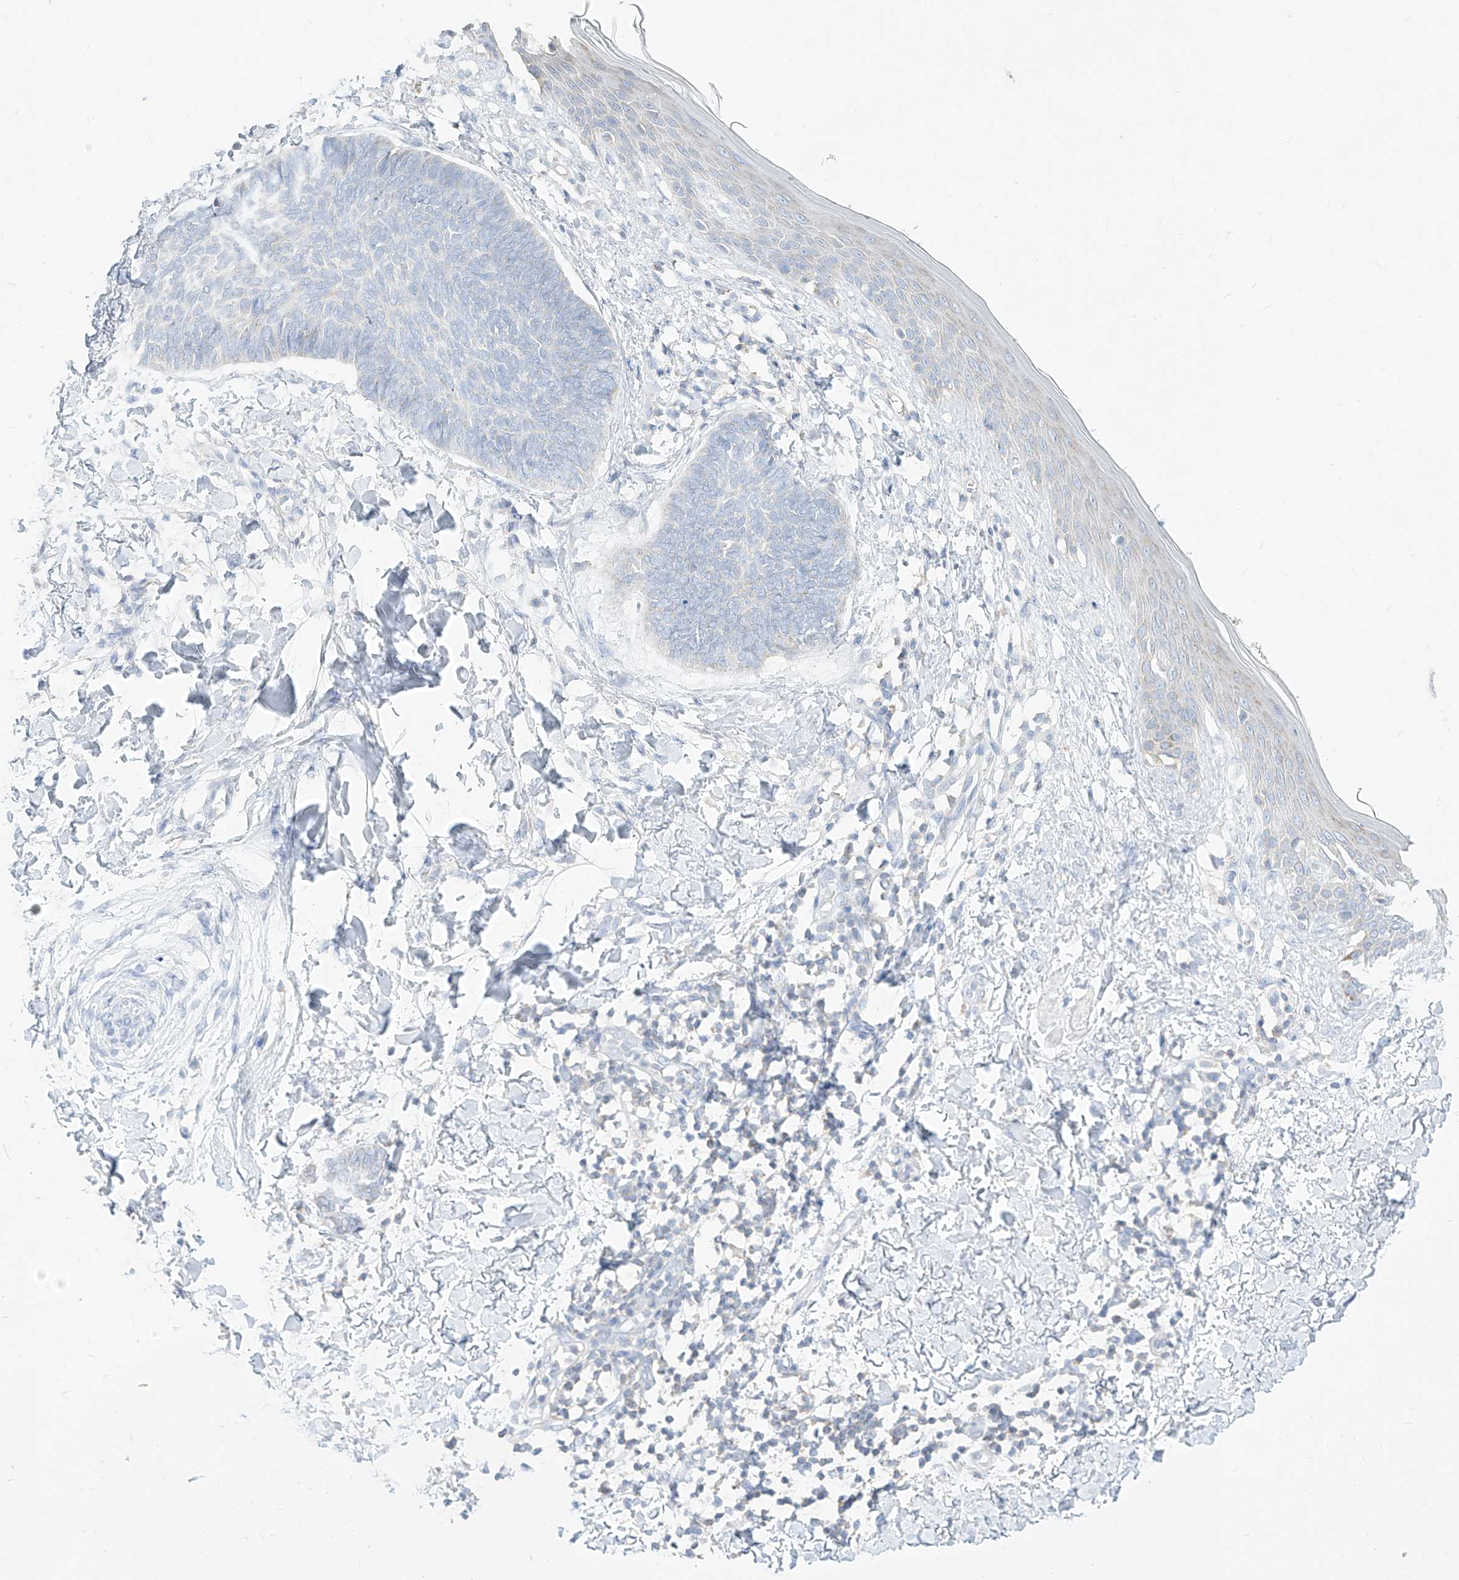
{"staining": {"intensity": "negative", "quantity": "none", "location": "none"}, "tissue": "skin cancer", "cell_type": "Tumor cells", "image_type": "cancer", "snomed": [{"axis": "morphology", "description": "Normal tissue, NOS"}, {"axis": "morphology", "description": "Basal cell carcinoma"}, {"axis": "topography", "description": "Skin"}], "caption": "This is an IHC photomicrograph of skin basal cell carcinoma. There is no positivity in tumor cells.", "gene": "RASA2", "patient": {"sex": "male", "age": 50}}